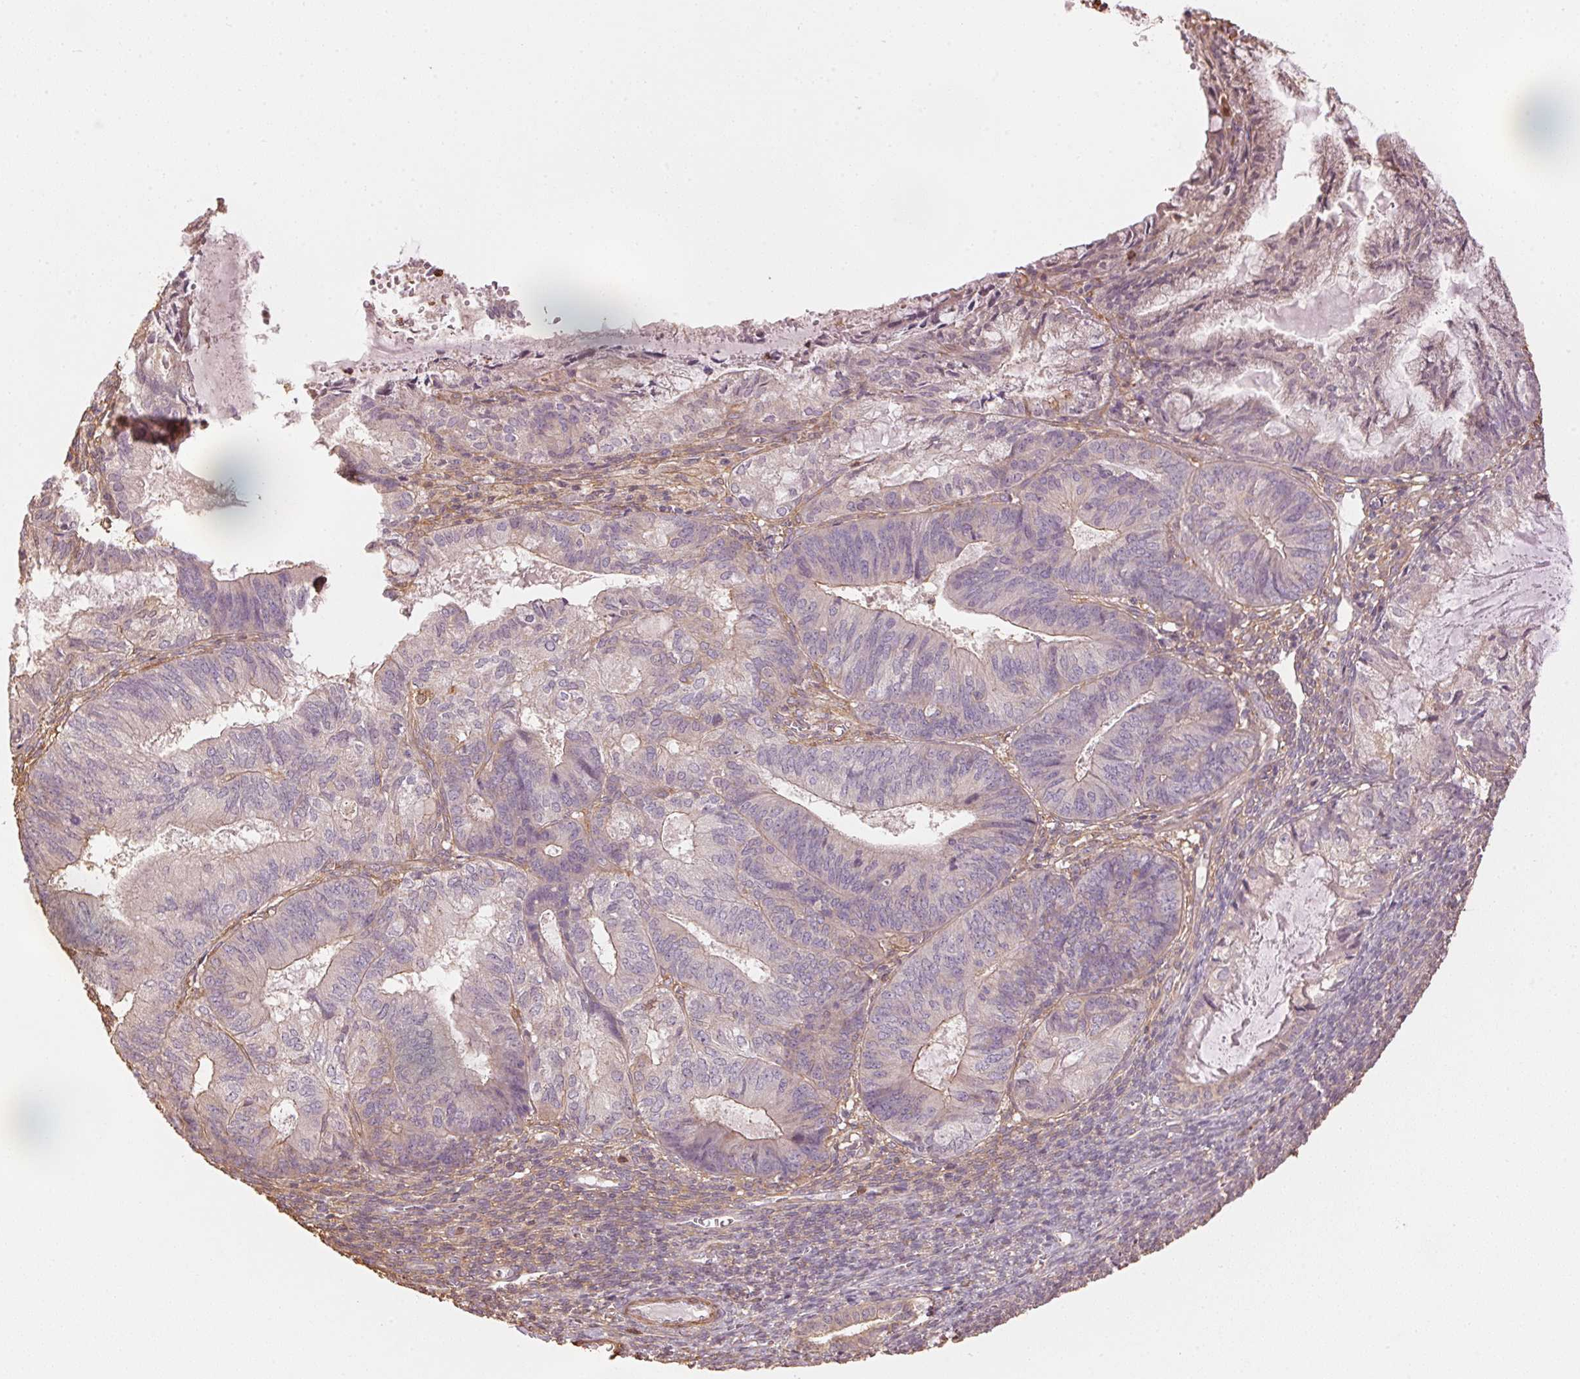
{"staining": {"intensity": "negative", "quantity": "none", "location": "none"}, "tissue": "endometrial cancer", "cell_type": "Tumor cells", "image_type": "cancer", "snomed": [{"axis": "morphology", "description": "Adenocarcinoma, NOS"}, {"axis": "topography", "description": "Endometrium"}], "caption": "This is an IHC photomicrograph of adenocarcinoma (endometrial). There is no positivity in tumor cells.", "gene": "QDPR", "patient": {"sex": "female", "age": 86}}